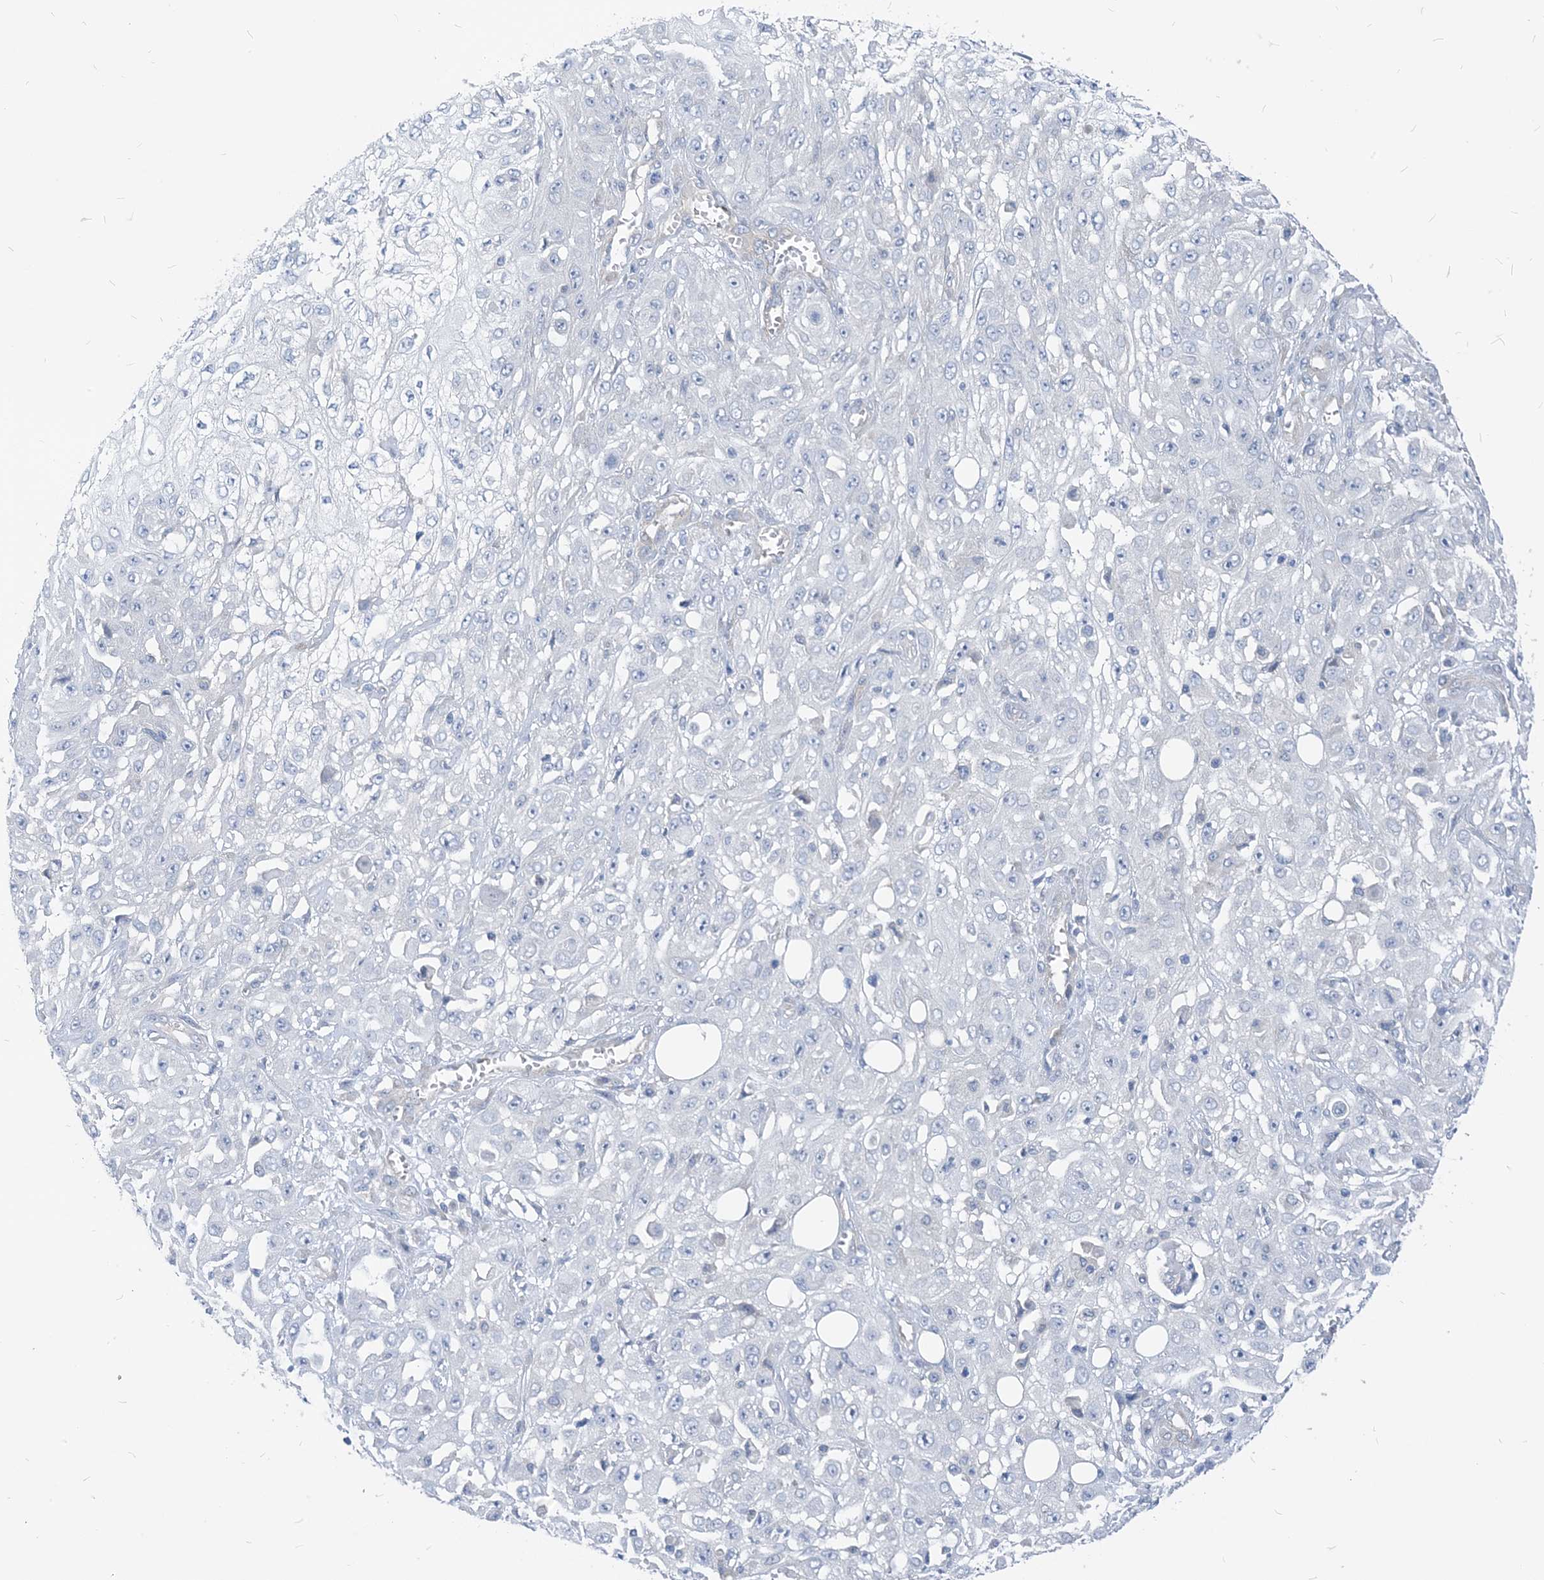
{"staining": {"intensity": "negative", "quantity": "none", "location": "none"}, "tissue": "skin cancer", "cell_type": "Tumor cells", "image_type": "cancer", "snomed": [{"axis": "morphology", "description": "Squamous cell carcinoma, NOS"}, {"axis": "morphology", "description": "Squamous cell carcinoma, metastatic, NOS"}, {"axis": "topography", "description": "Skin"}, {"axis": "topography", "description": "Lymph node"}], "caption": "A high-resolution photomicrograph shows immunohistochemistry staining of skin cancer (squamous cell carcinoma), which shows no significant staining in tumor cells.", "gene": "PLEKHA3", "patient": {"sex": "male", "age": 75}}